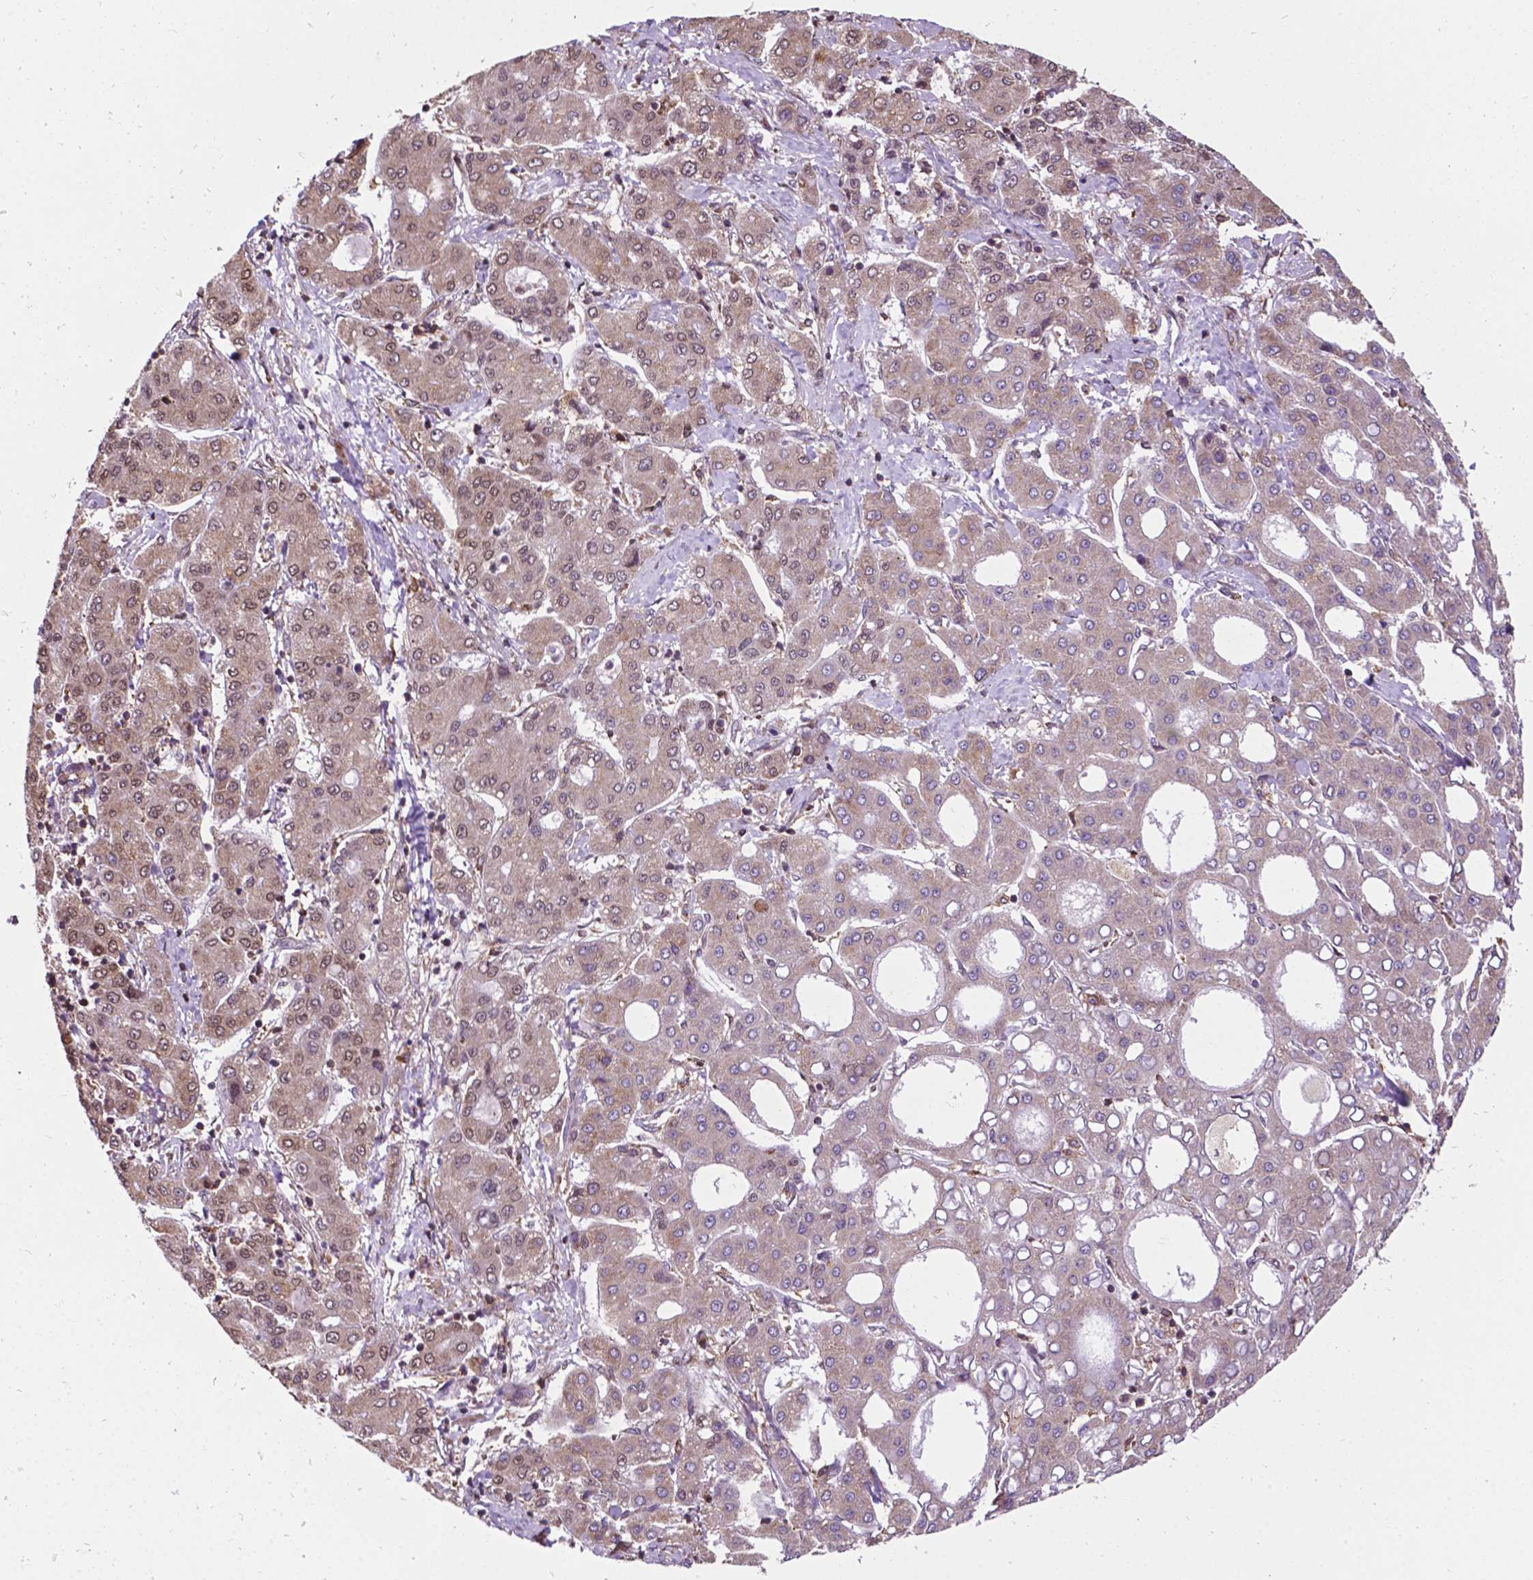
{"staining": {"intensity": "weak", "quantity": "<25%", "location": "nuclear"}, "tissue": "liver cancer", "cell_type": "Tumor cells", "image_type": "cancer", "snomed": [{"axis": "morphology", "description": "Carcinoma, Hepatocellular, NOS"}, {"axis": "topography", "description": "Liver"}], "caption": "Liver hepatocellular carcinoma stained for a protein using immunohistochemistry (IHC) reveals no staining tumor cells.", "gene": "GANAB", "patient": {"sex": "male", "age": 65}}